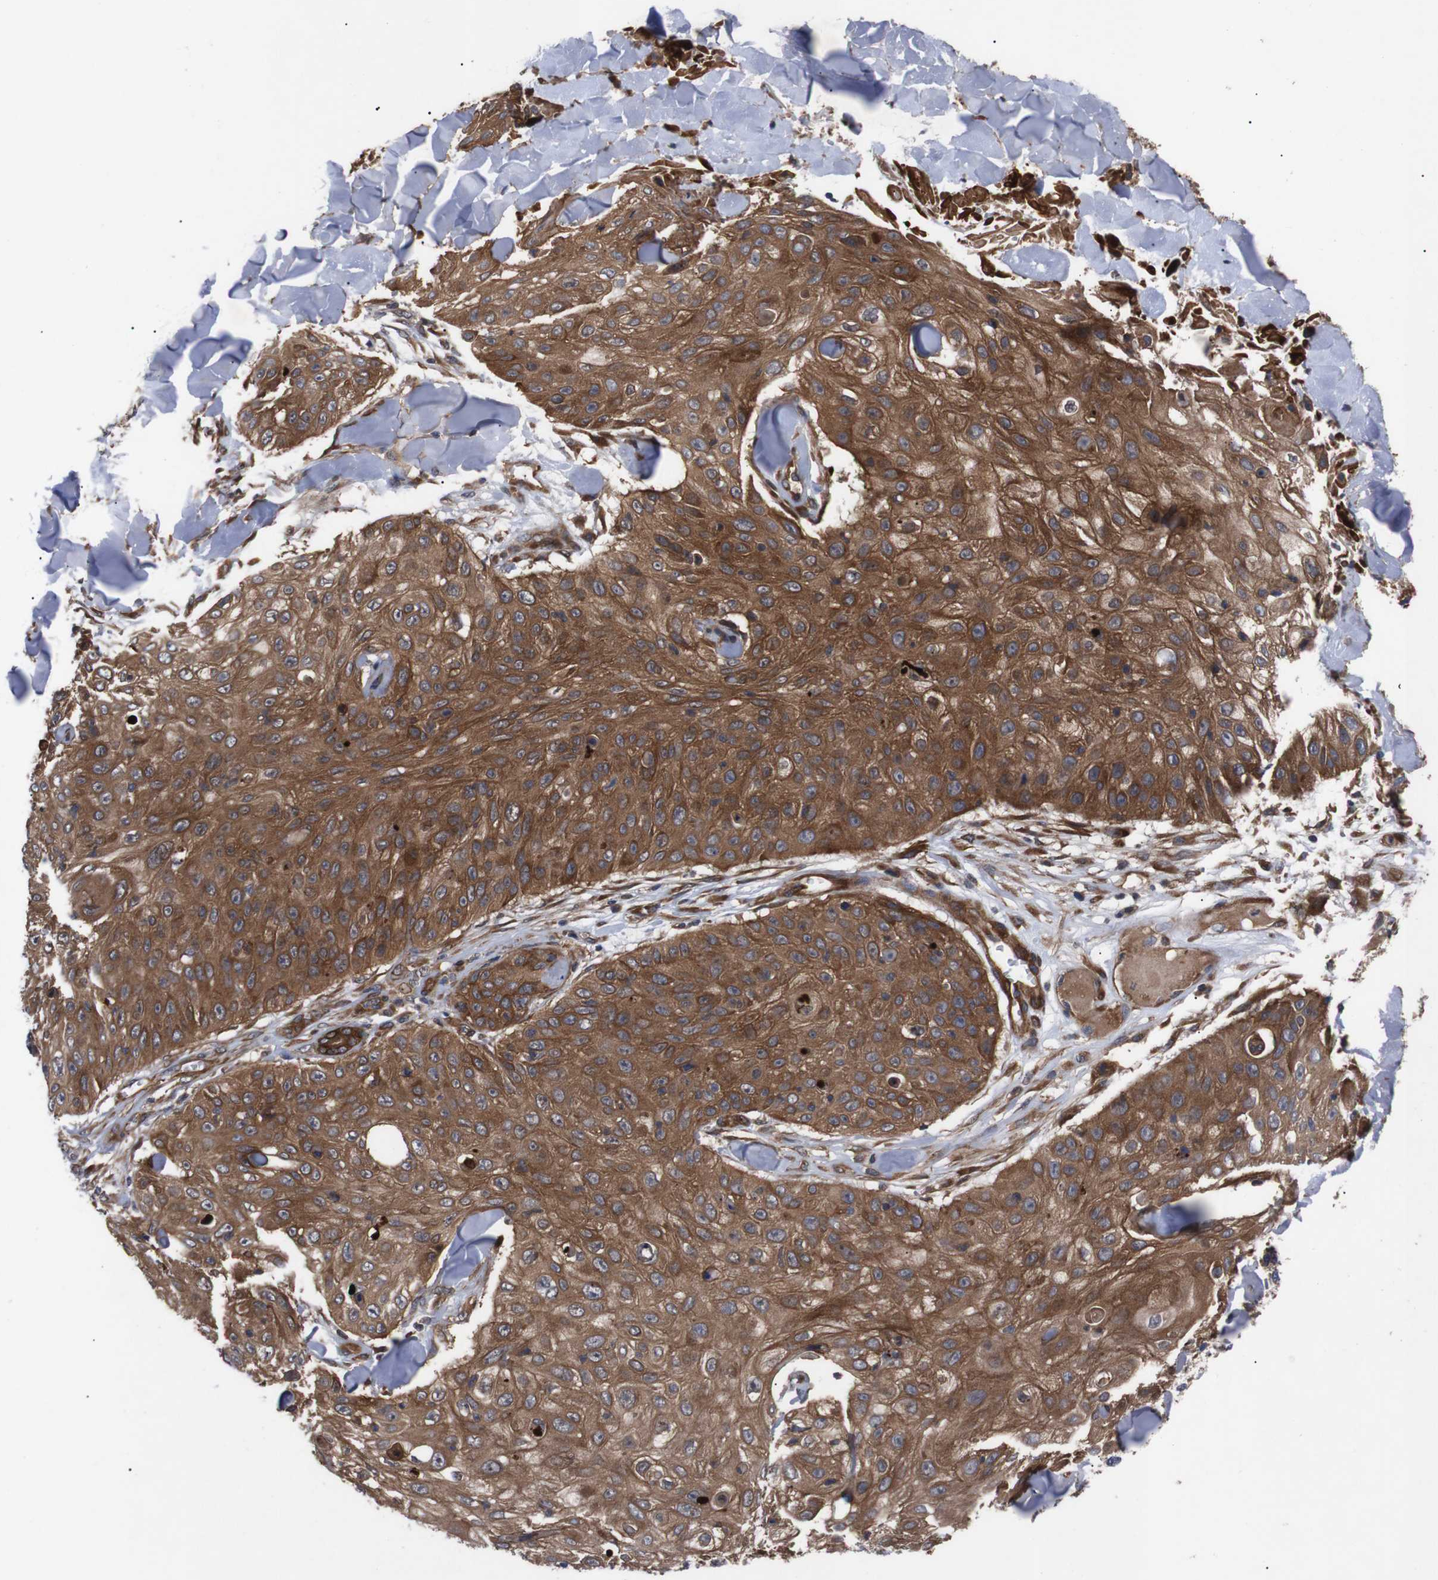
{"staining": {"intensity": "moderate", "quantity": ">75%", "location": "cytoplasmic/membranous"}, "tissue": "skin cancer", "cell_type": "Tumor cells", "image_type": "cancer", "snomed": [{"axis": "morphology", "description": "Squamous cell carcinoma, NOS"}, {"axis": "topography", "description": "Skin"}], "caption": "Immunohistochemistry (IHC) of skin cancer displays medium levels of moderate cytoplasmic/membranous expression in about >75% of tumor cells. The staining is performed using DAB brown chromogen to label protein expression. The nuclei are counter-stained blue using hematoxylin.", "gene": "PAWR", "patient": {"sex": "male", "age": 86}}